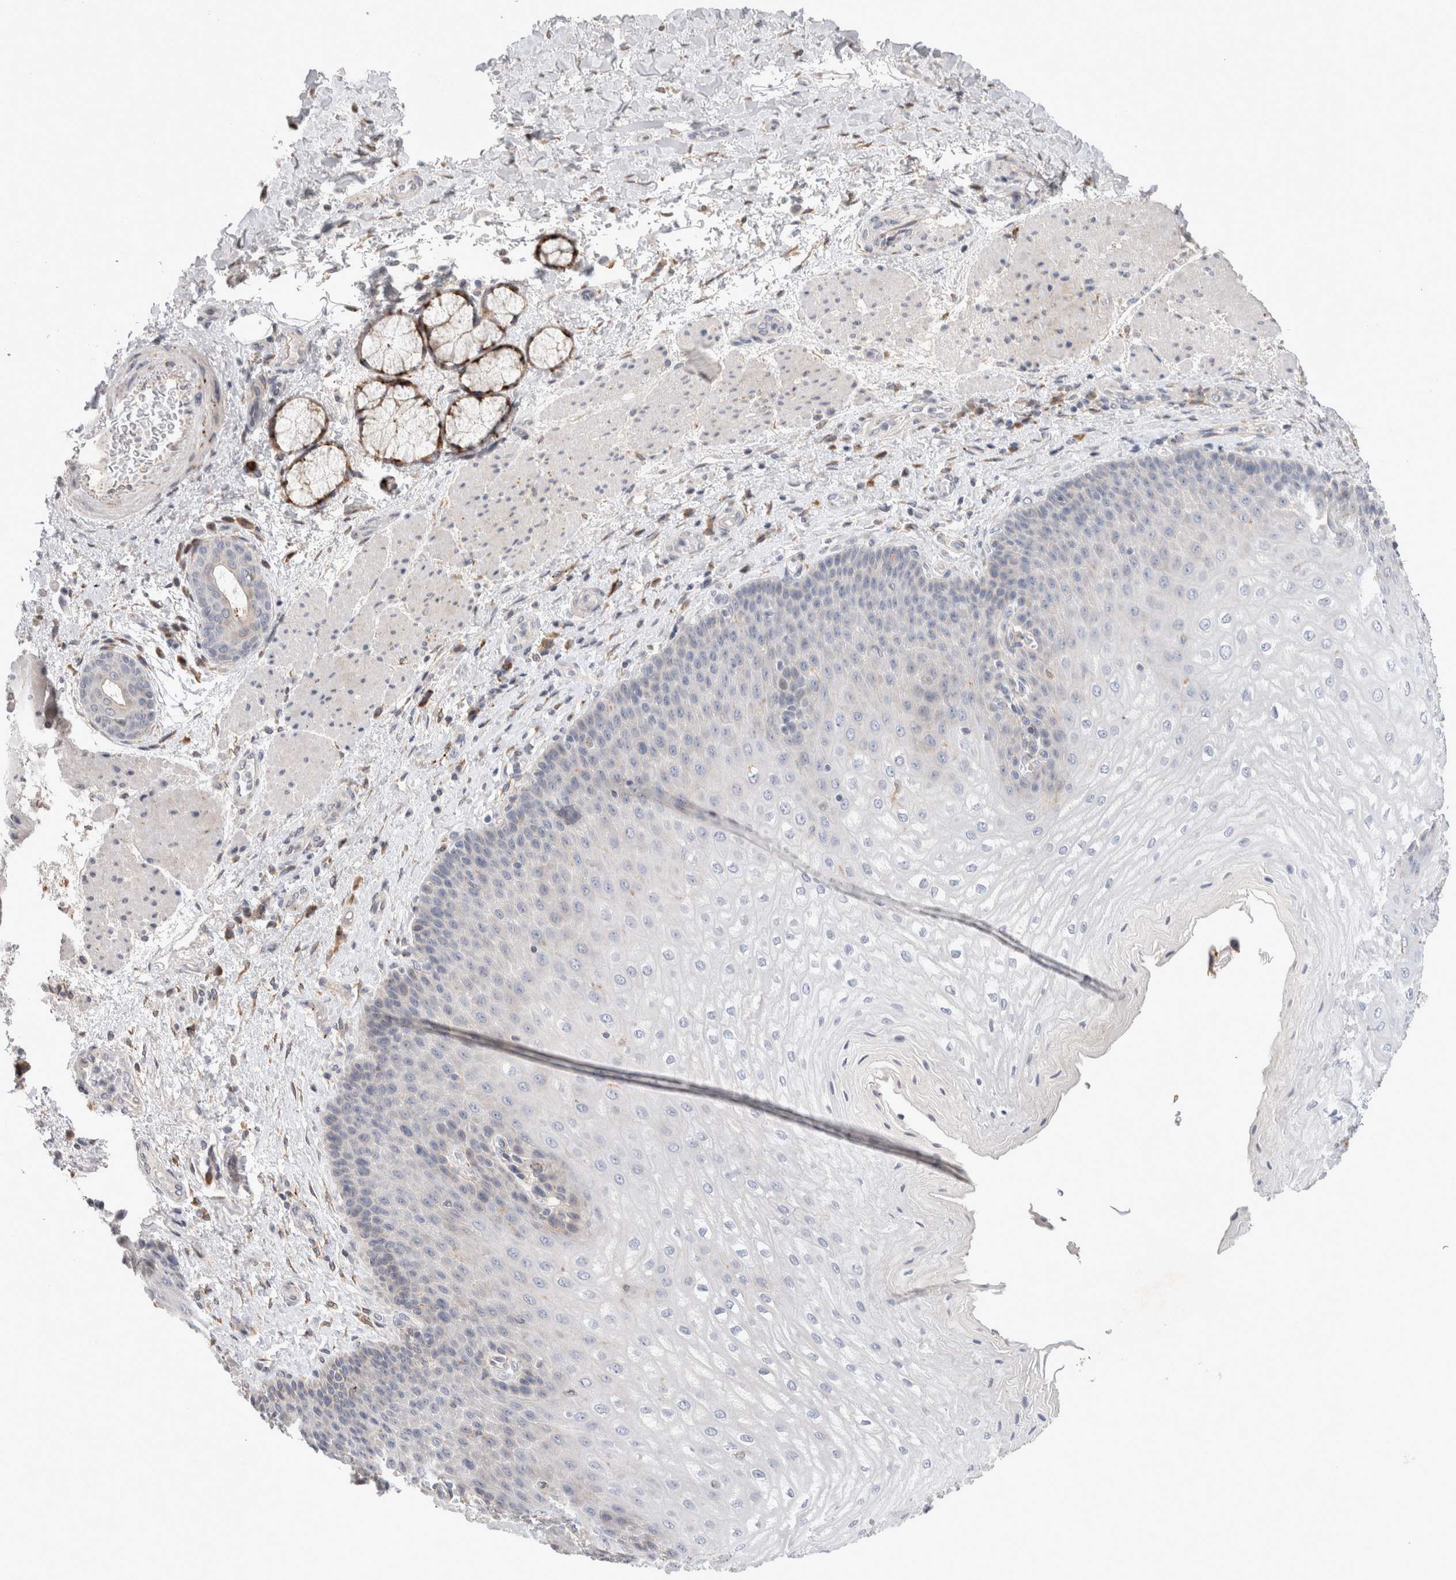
{"staining": {"intensity": "weak", "quantity": "<25%", "location": "cytoplasmic/membranous"}, "tissue": "esophagus", "cell_type": "Squamous epithelial cells", "image_type": "normal", "snomed": [{"axis": "morphology", "description": "Normal tissue, NOS"}, {"axis": "topography", "description": "Esophagus"}], "caption": "Immunohistochemistry of normal esophagus reveals no staining in squamous epithelial cells.", "gene": "TRMT9B", "patient": {"sex": "male", "age": 54}}